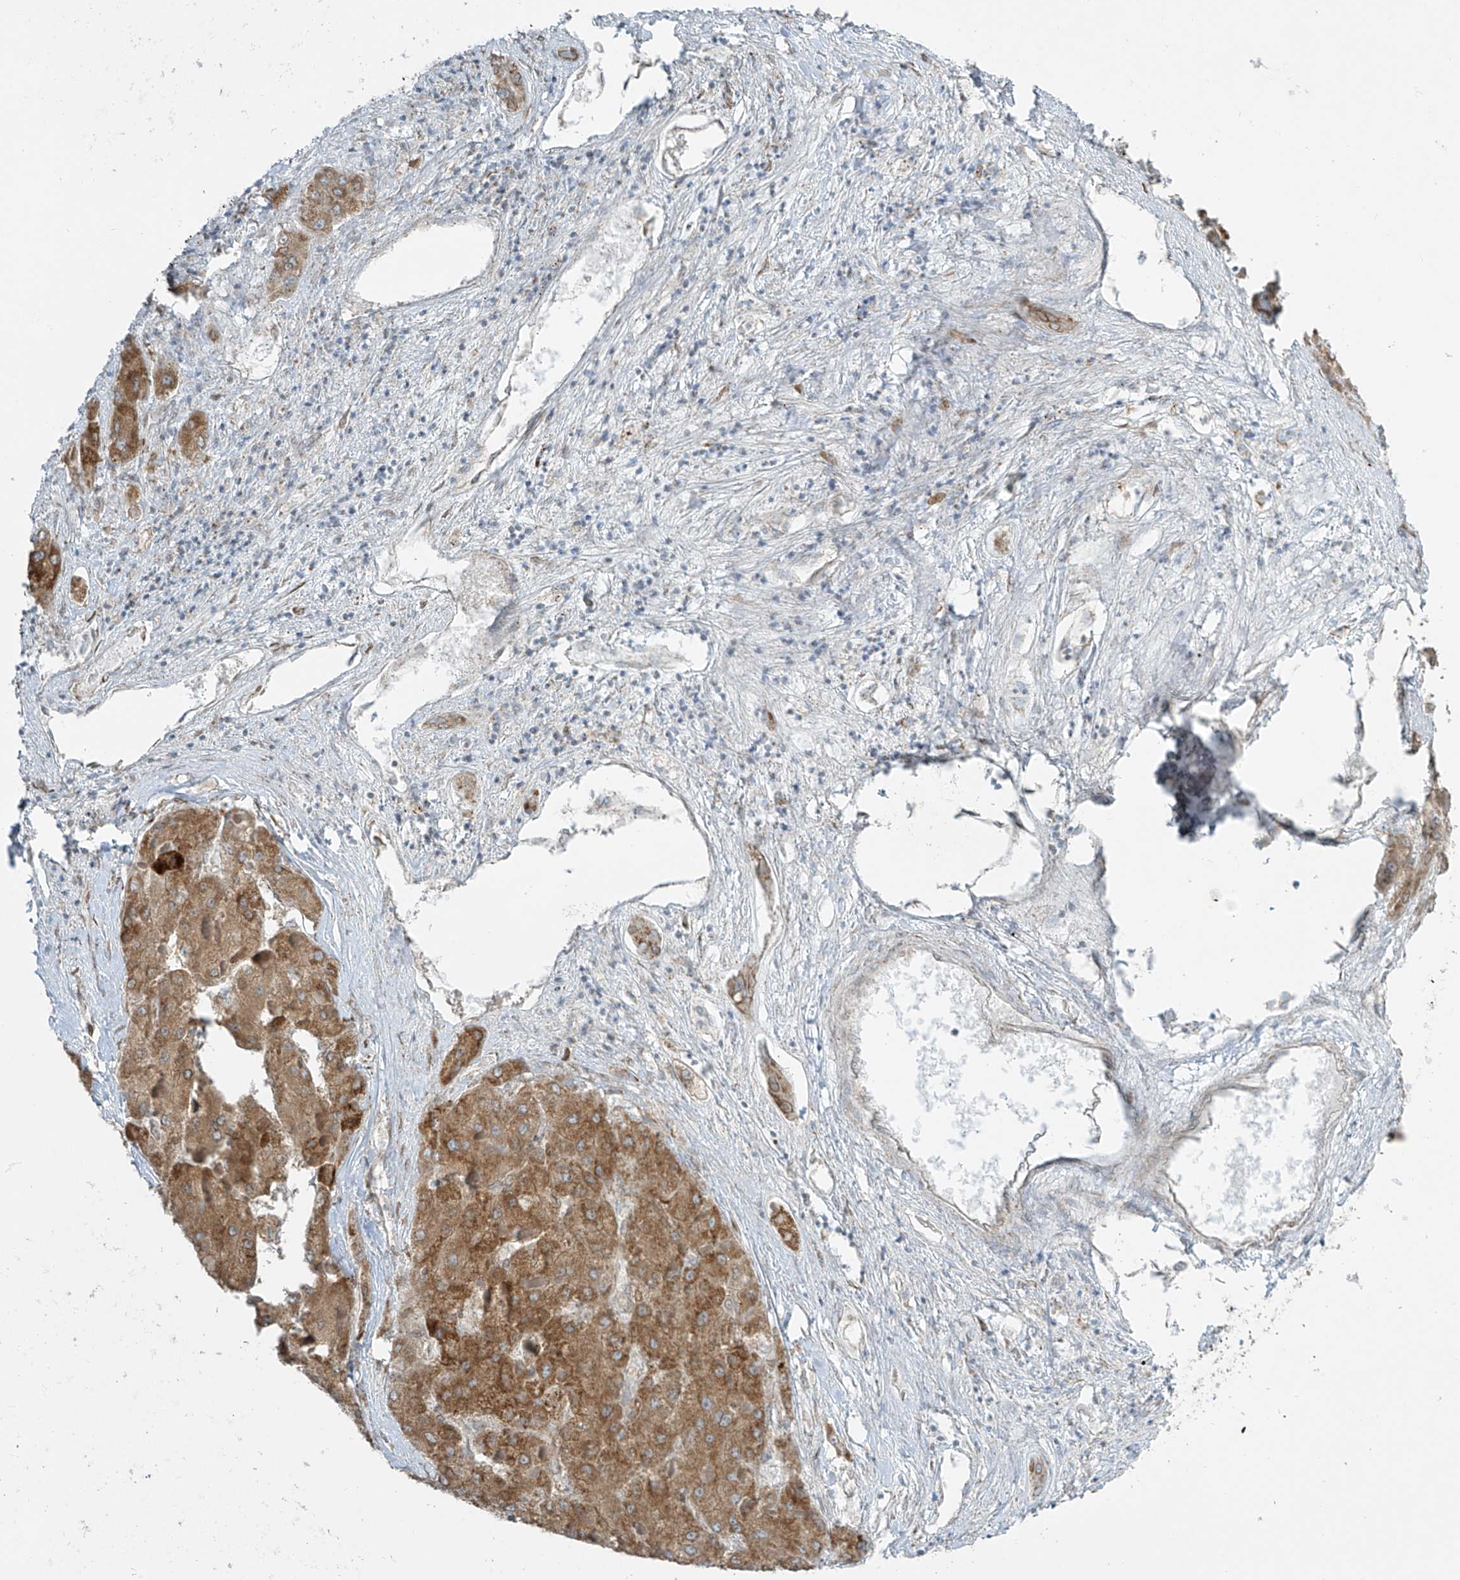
{"staining": {"intensity": "moderate", "quantity": ">75%", "location": "cytoplasmic/membranous"}, "tissue": "liver cancer", "cell_type": "Tumor cells", "image_type": "cancer", "snomed": [{"axis": "morphology", "description": "Carcinoma, Hepatocellular, NOS"}, {"axis": "topography", "description": "Liver"}], "caption": "Immunohistochemistry image of neoplastic tissue: liver hepatocellular carcinoma stained using IHC demonstrates medium levels of moderate protein expression localized specifically in the cytoplasmic/membranous of tumor cells, appearing as a cytoplasmic/membranous brown color.", "gene": "SMDT1", "patient": {"sex": "female", "age": 73}}